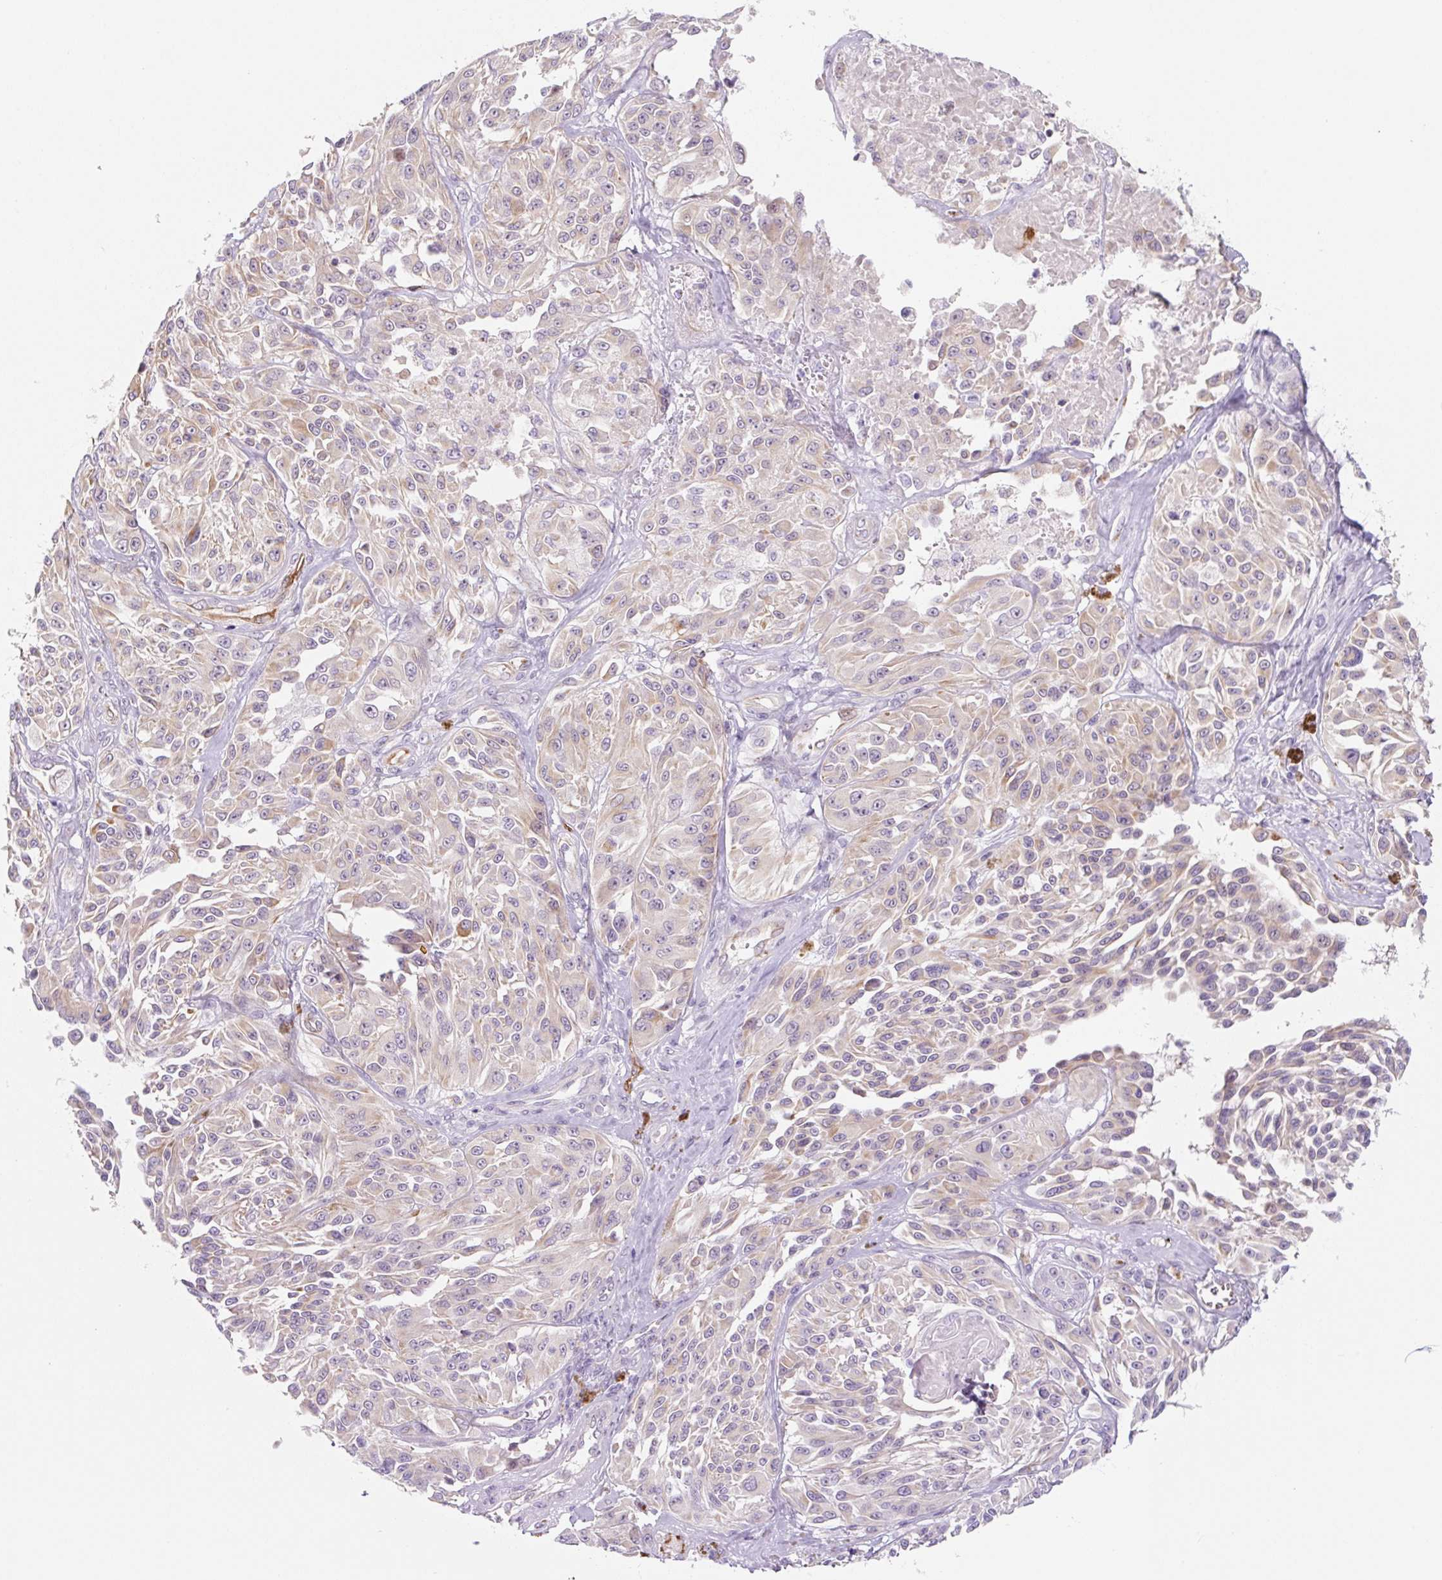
{"staining": {"intensity": "weak", "quantity": "<25%", "location": "cytoplasmic/membranous"}, "tissue": "melanoma", "cell_type": "Tumor cells", "image_type": "cancer", "snomed": [{"axis": "morphology", "description": "Malignant melanoma, NOS"}, {"axis": "topography", "description": "Skin"}], "caption": "Tumor cells are negative for brown protein staining in melanoma.", "gene": "CCL25", "patient": {"sex": "male", "age": 94}}